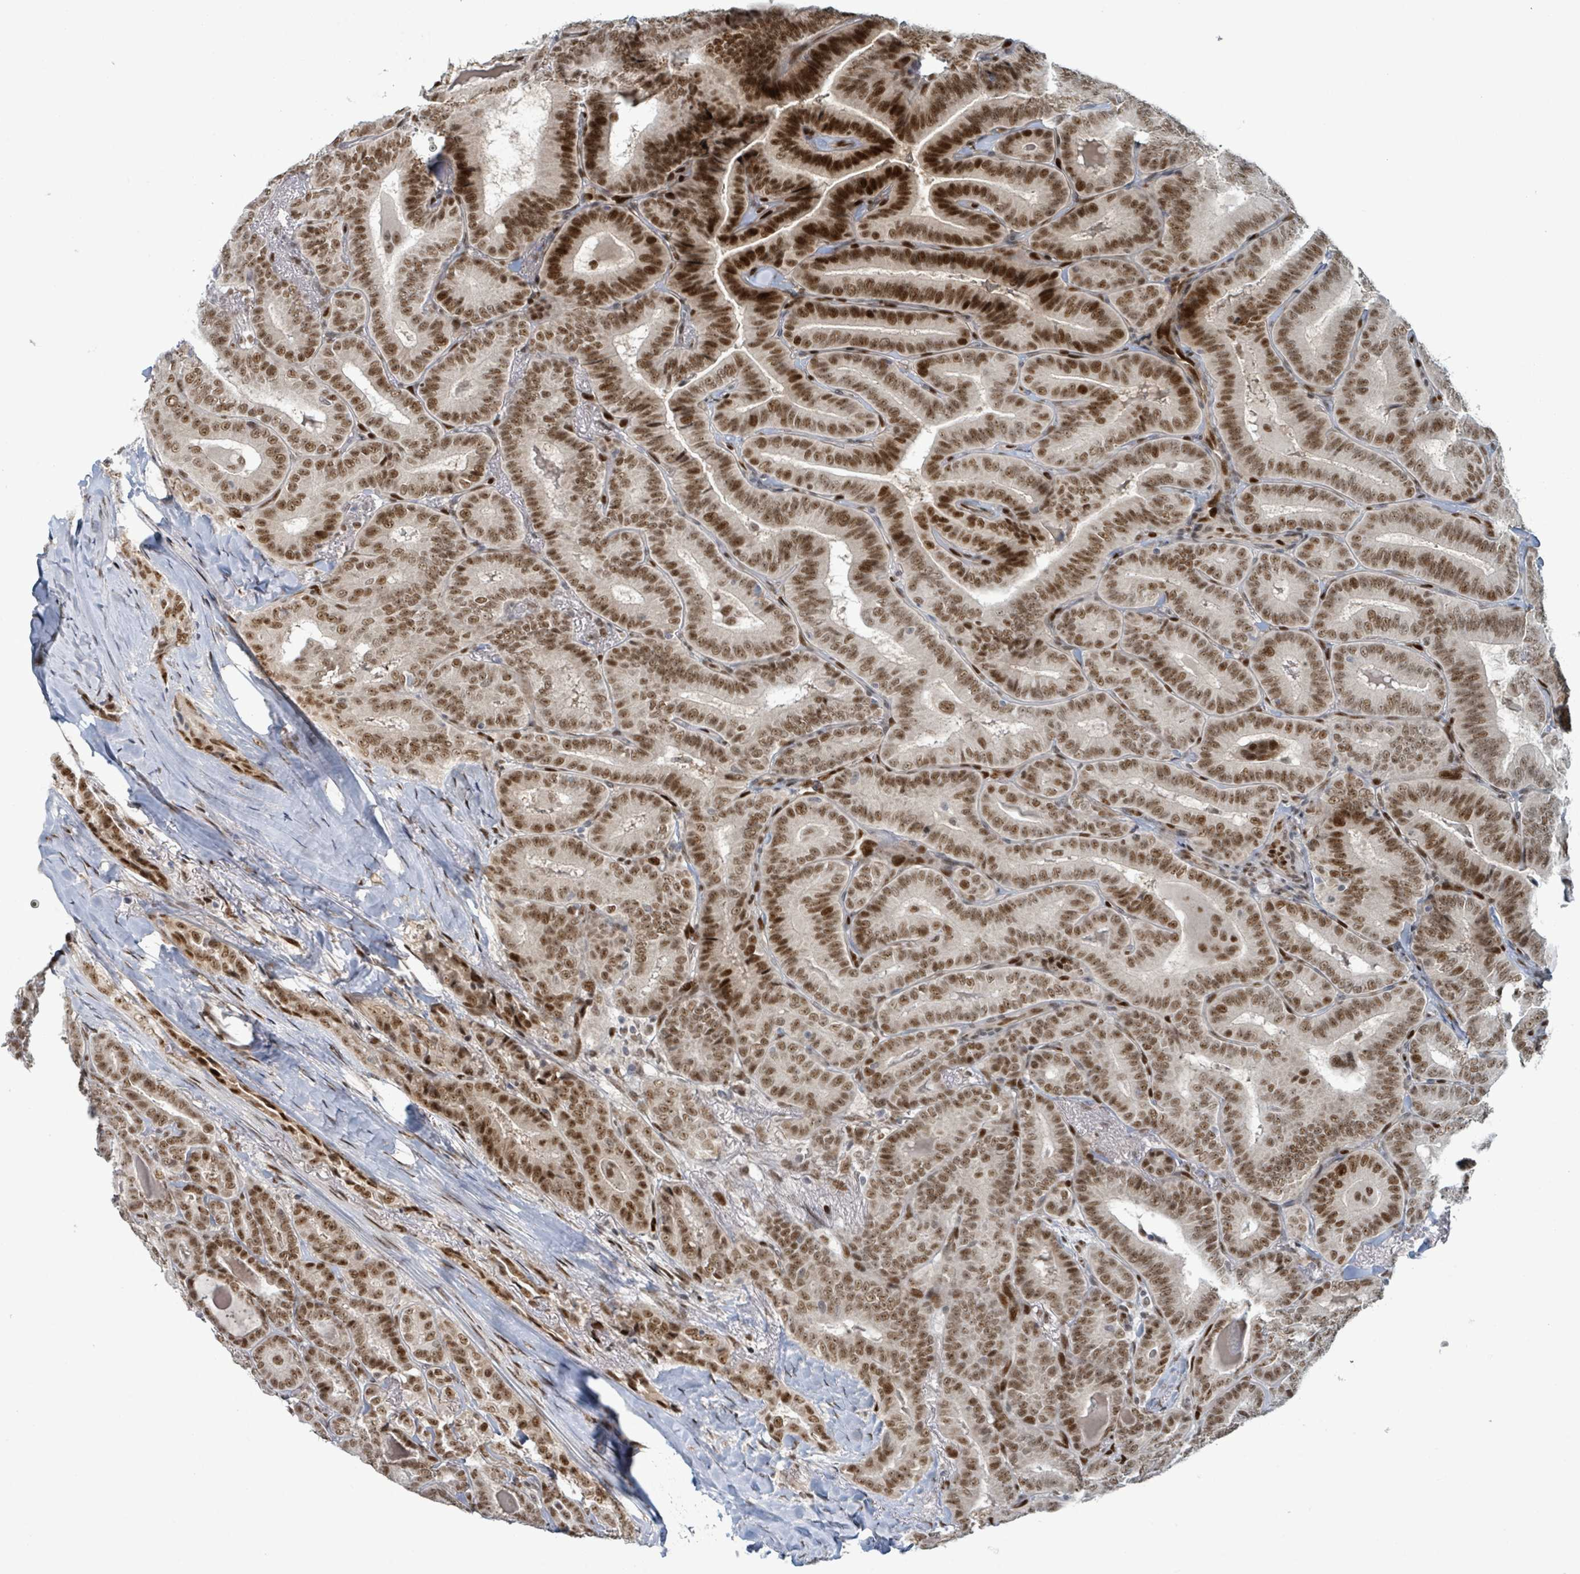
{"staining": {"intensity": "moderate", "quantity": ">75%", "location": "nuclear"}, "tissue": "thyroid cancer", "cell_type": "Tumor cells", "image_type": "cancer", "snomed": [{"axis": "morphology", "description": "Papillary adenocarcinoma, NOS"}, {"axis": "topography", "description": "Thyroid gland"}], "caption": "This is a micrograph of immunohistochemistry staining of thyroid papillary adenocarcinoma, which shows moderate staining in the nuclear of tumor cells.", "gene": "KLF3", "patient": {"sex": "male", "age": 61}}